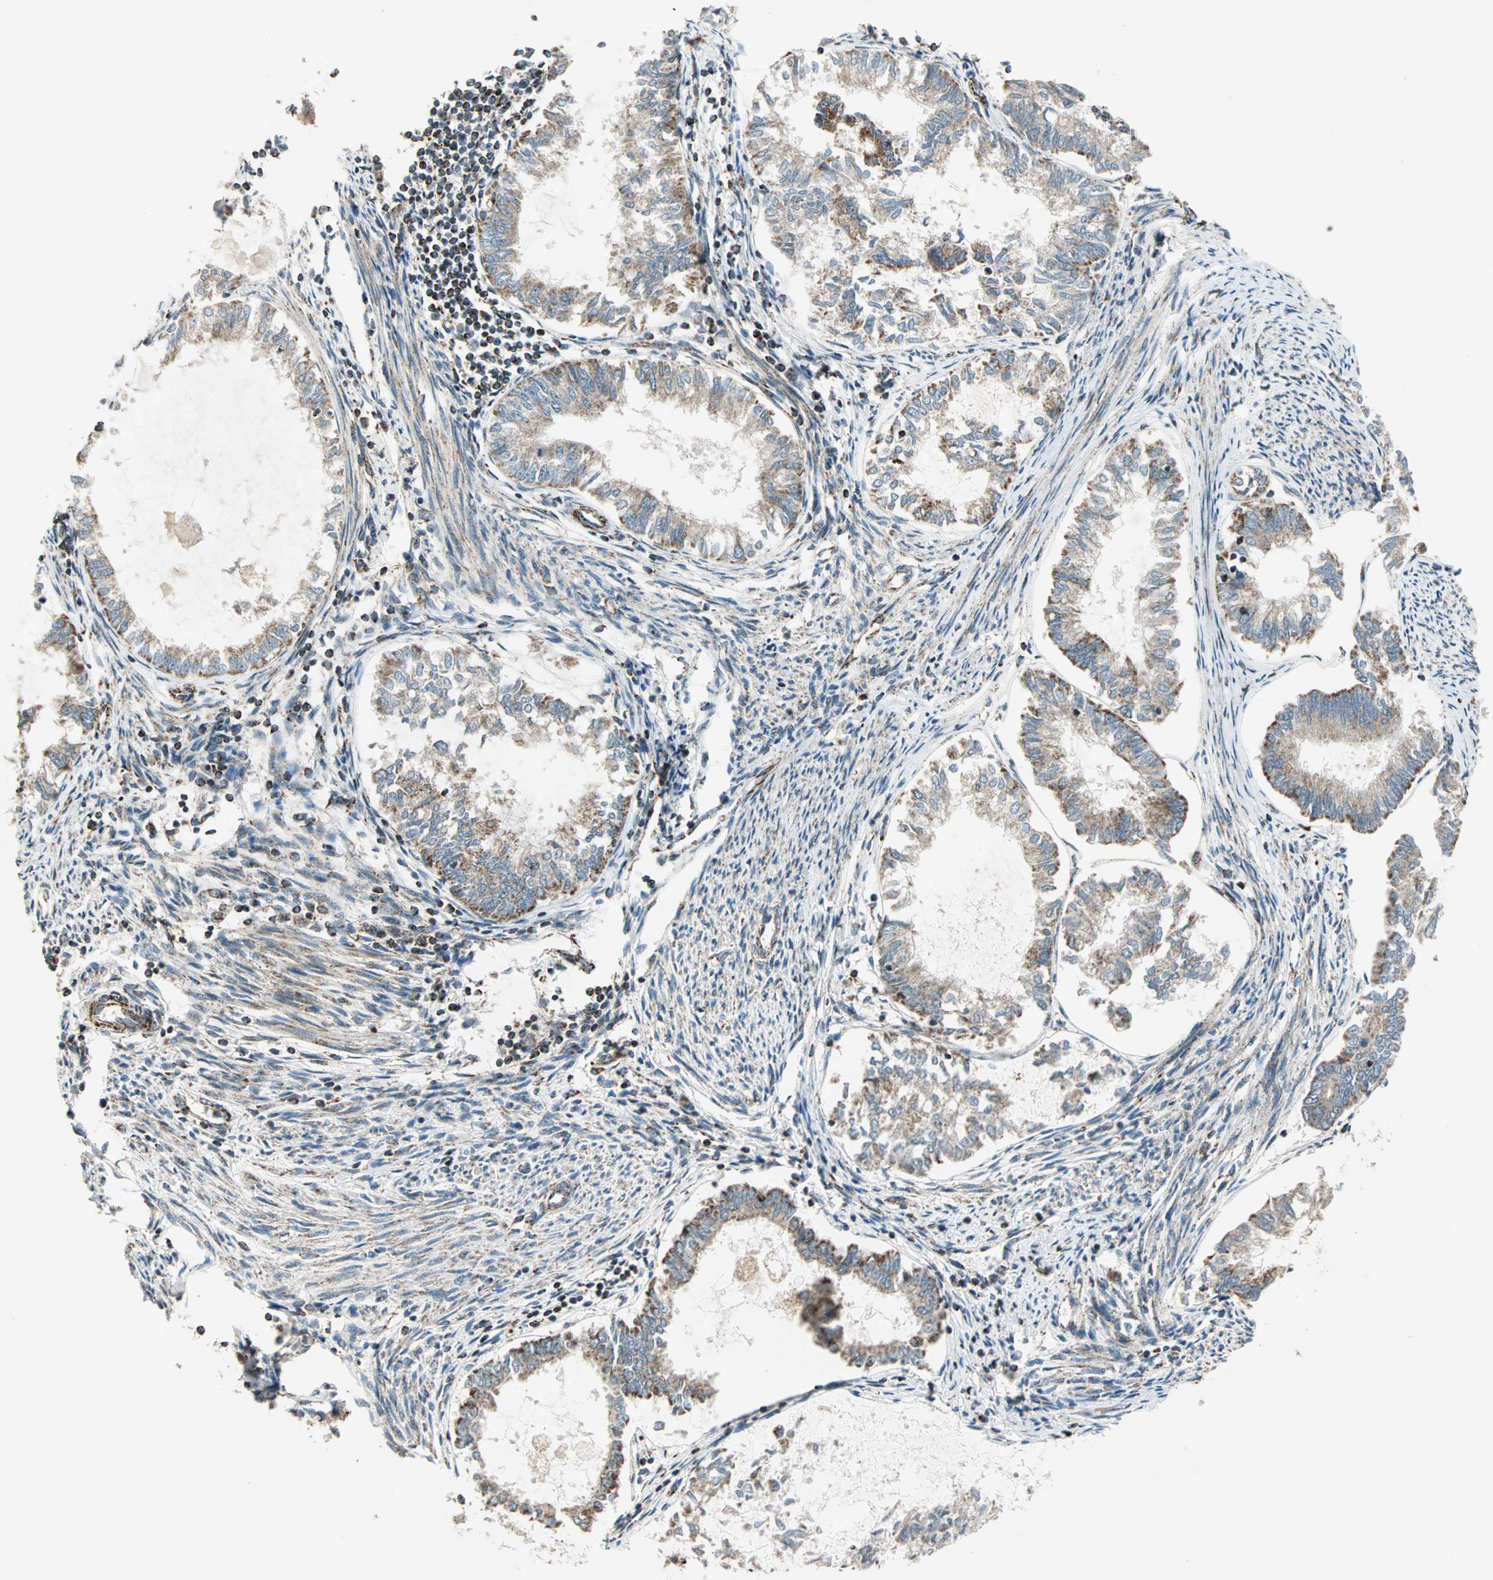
{"staining": {"intensity": "weak", "quantity": "25%-75%", "location": "cytoplasmic/membranous"}, "tissue": "endometrial cancer", "cell_type": "Tumor cells", "image_type": "cancer", "snomed": [{"axis": "morphology", "description": "Adenocarcinoma, NOS"}, {"axis": "topography", "description": "Endometrium"}], "caption": "Immunohistochemical staining of human adenocarcinoma (endometrial) displays weak cytoplasmic/membranous protein expression in approximately 25%-75% of tumor cells.", "gene": "SPRY4", "patient": {"sex": "female", "age": 86}}